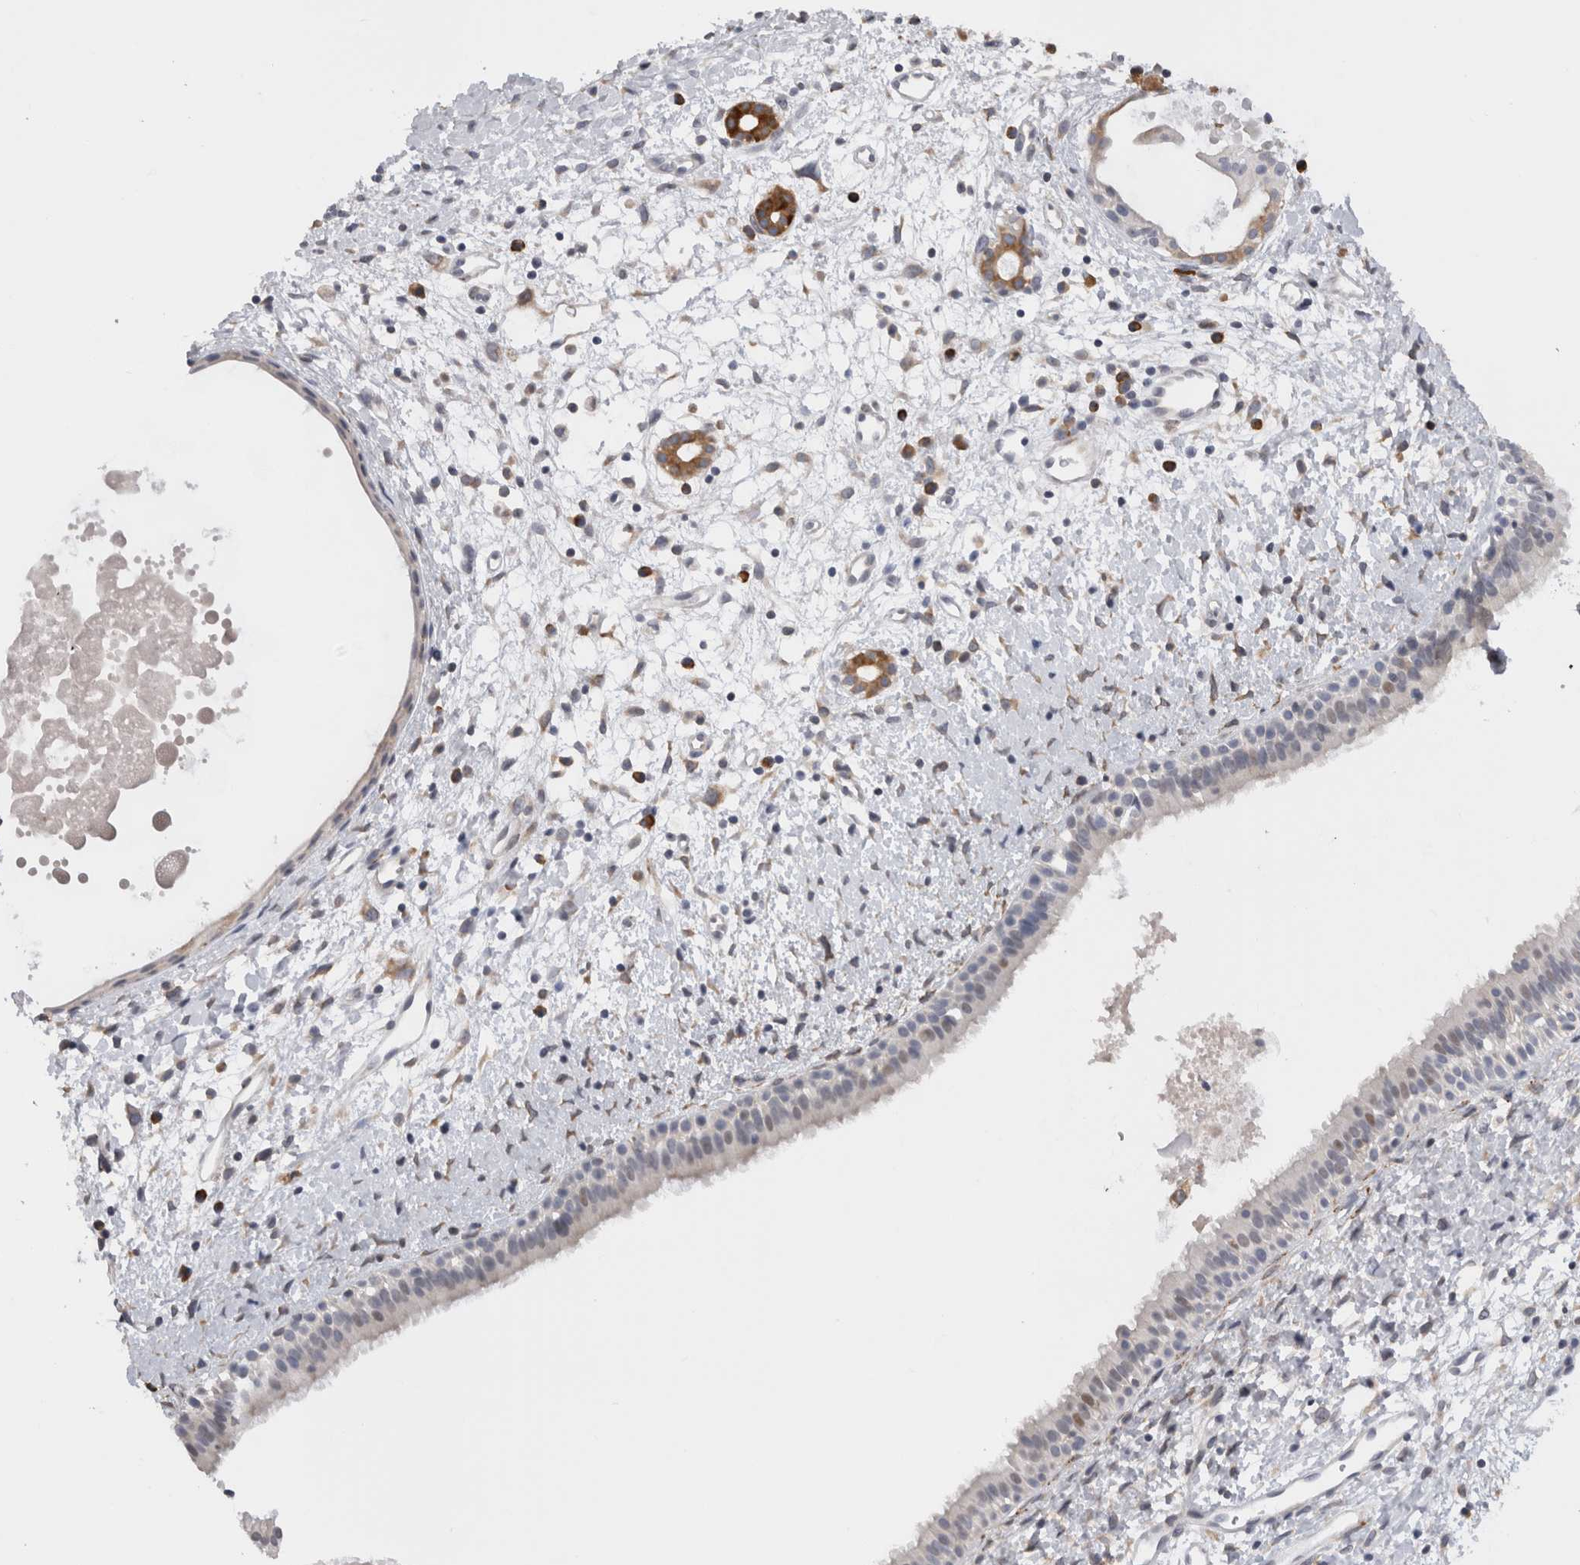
{"staining": {"intensity": "negative", "quantity": "none", "location": "none"}, "tissue": "nasopharynx", "cell_type": "Respiratory epithelial cells", "image_type": "normal", "snomed": [{"axis": "morphology", "description": "Normal tissue, NOS"}, {"axis": "topography", "description": "Nasopharynx"}], "caption": "Immunohistochemistry micrograph of normal nasopharynx: human nasopharynx stained with DAB (3,3'-diaminobenzidine) exhibits no significant protein expression in respiratory epithelial cells.", "gene": "VCPIP1", "patient": {"sex": "male", "age": 22}}